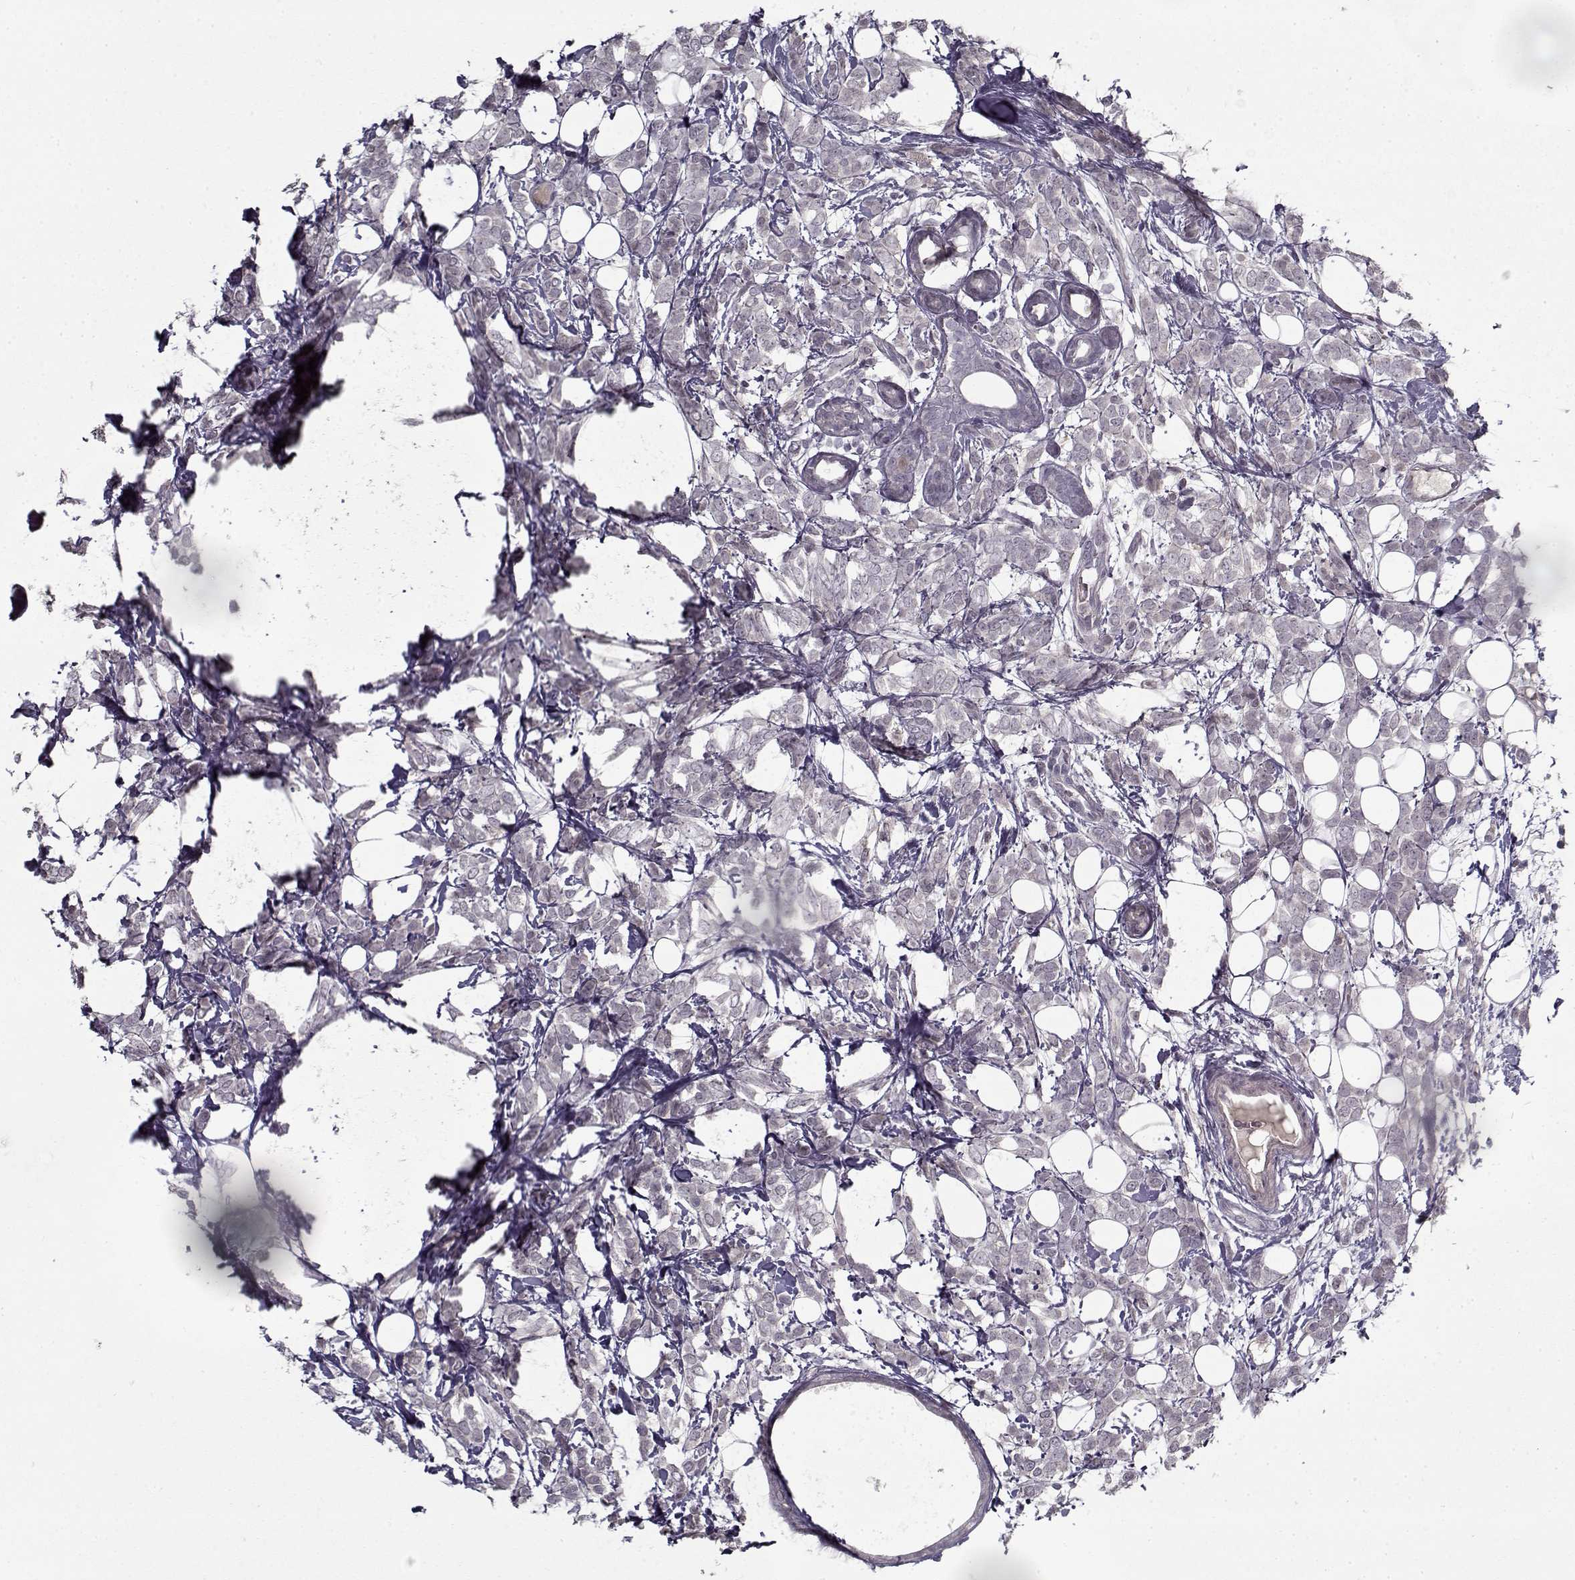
{"staining": {"intensity": "negative", "quantity": "none", "location": "none"}, "tissue": "breast cancer", "cell_type": "Tumor cells", "image_type": "cancer", "snomed": [{"axis": "morphology", "description": "Lobular carcinoma"}, {"axis": "topography", "description": "Breast"}], "caption": "Photomicrograph shows no significant protein positivity in tumor cells of lobular carcinoma (breast).", "gene": "LAMA2", "patient": {"sex": "female", "age": 49}}